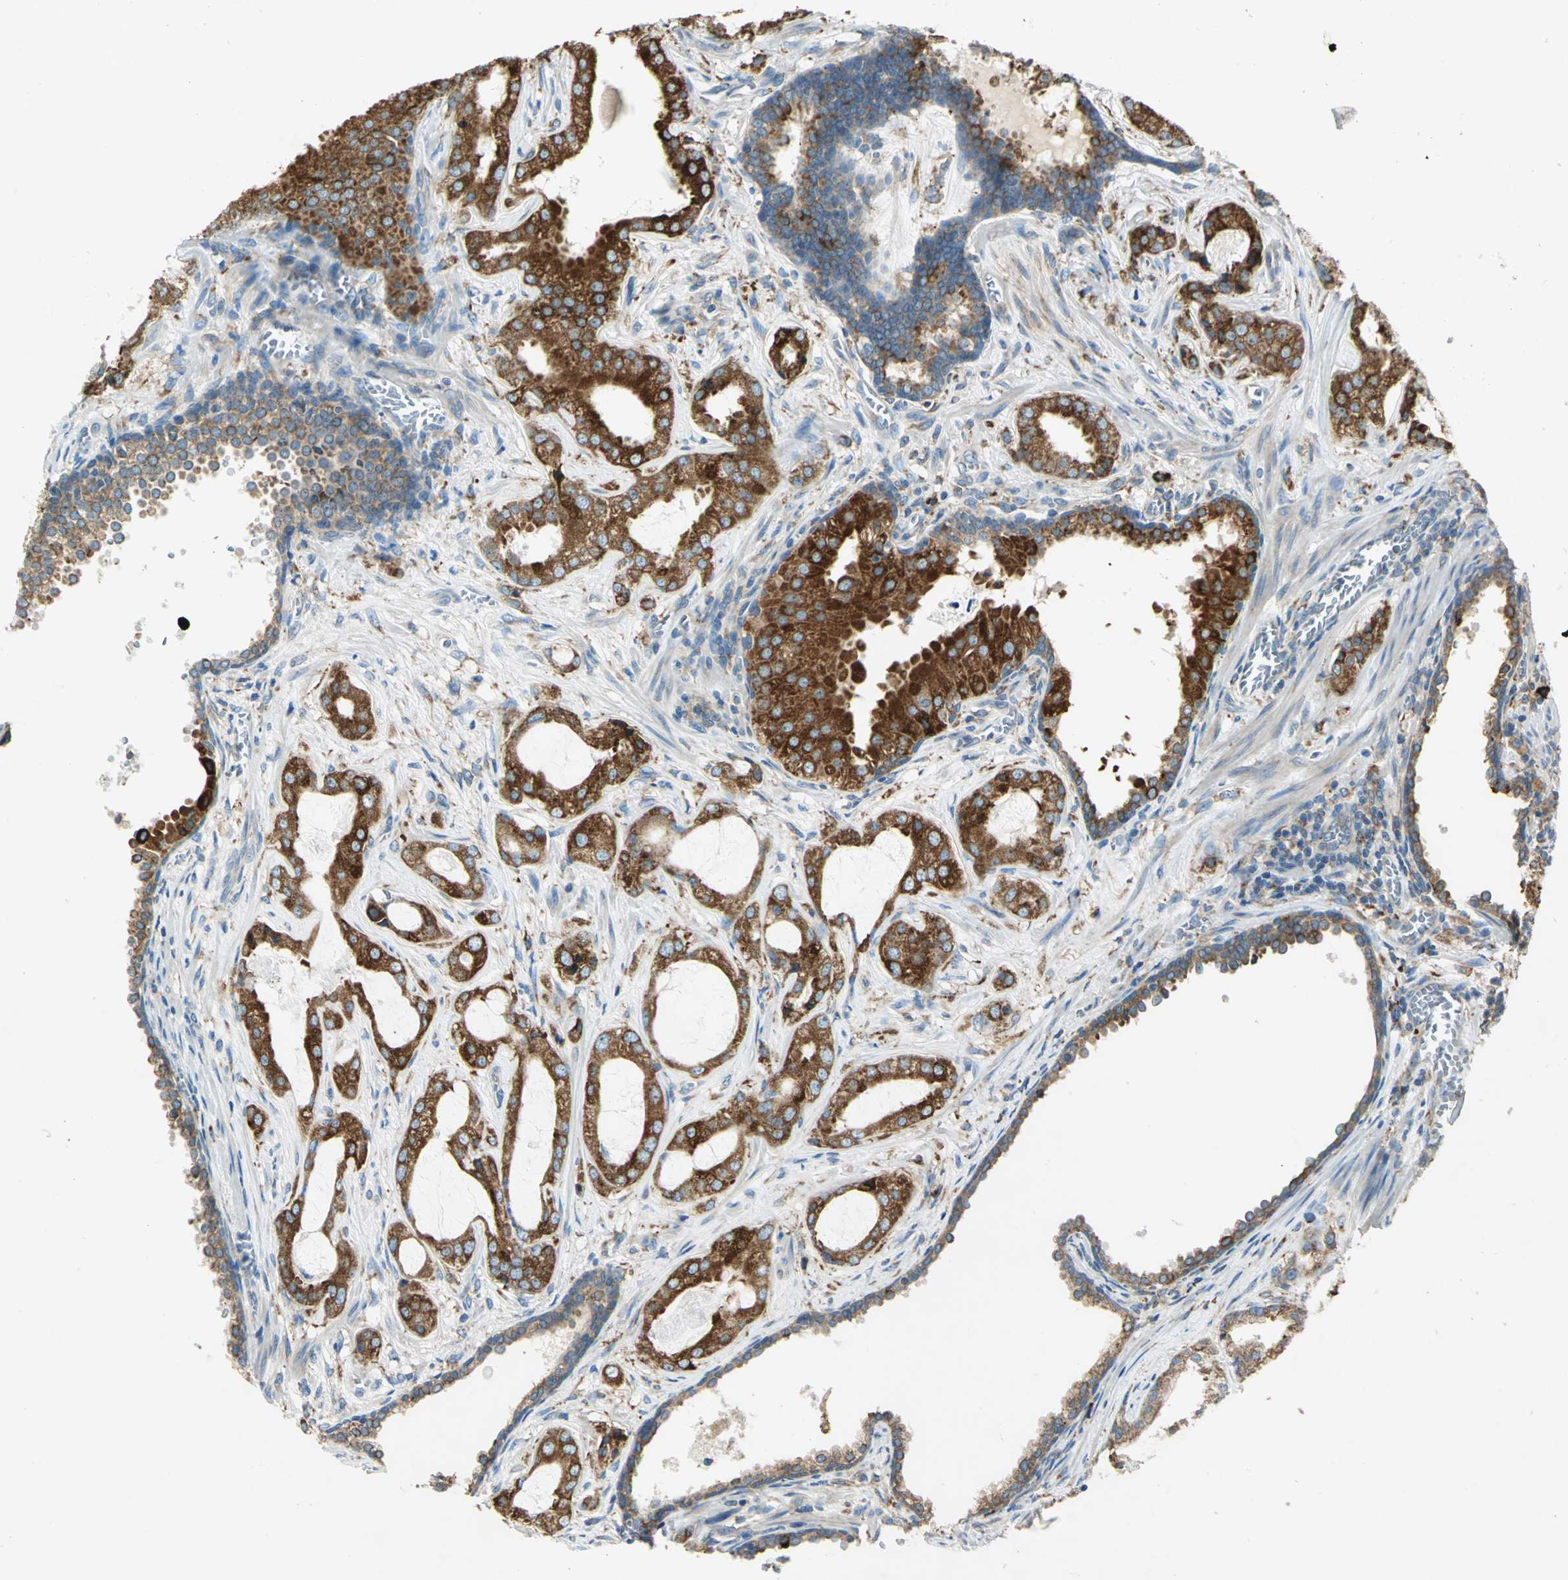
{"staining": {"intensity": "moderate", "quantity": ">75%", "location": "cytoplasmic/membranous"}, "tissue": "prostate cancer", "cell_type": "Tumor cells", "image_type": "cancer", "snomed": [{"axis": "morphology", "description": "Adenocarcinoma, Low grade"}, {"axis": "topography", "description": "Prostate"}], "caption": "An immunohistochemistry (IHC) image of neoplastic tissue is shown. Protein staining in brown labels moderate cytoplasmic/membranous positivity in prostate adenocarcinoma (low-grade) within tumor cells. (brown staining indicates protein expression, while blue staining denotes nuclei).", "gene": "PDIA4", "patient": {"sex": "male", "age": 59}}